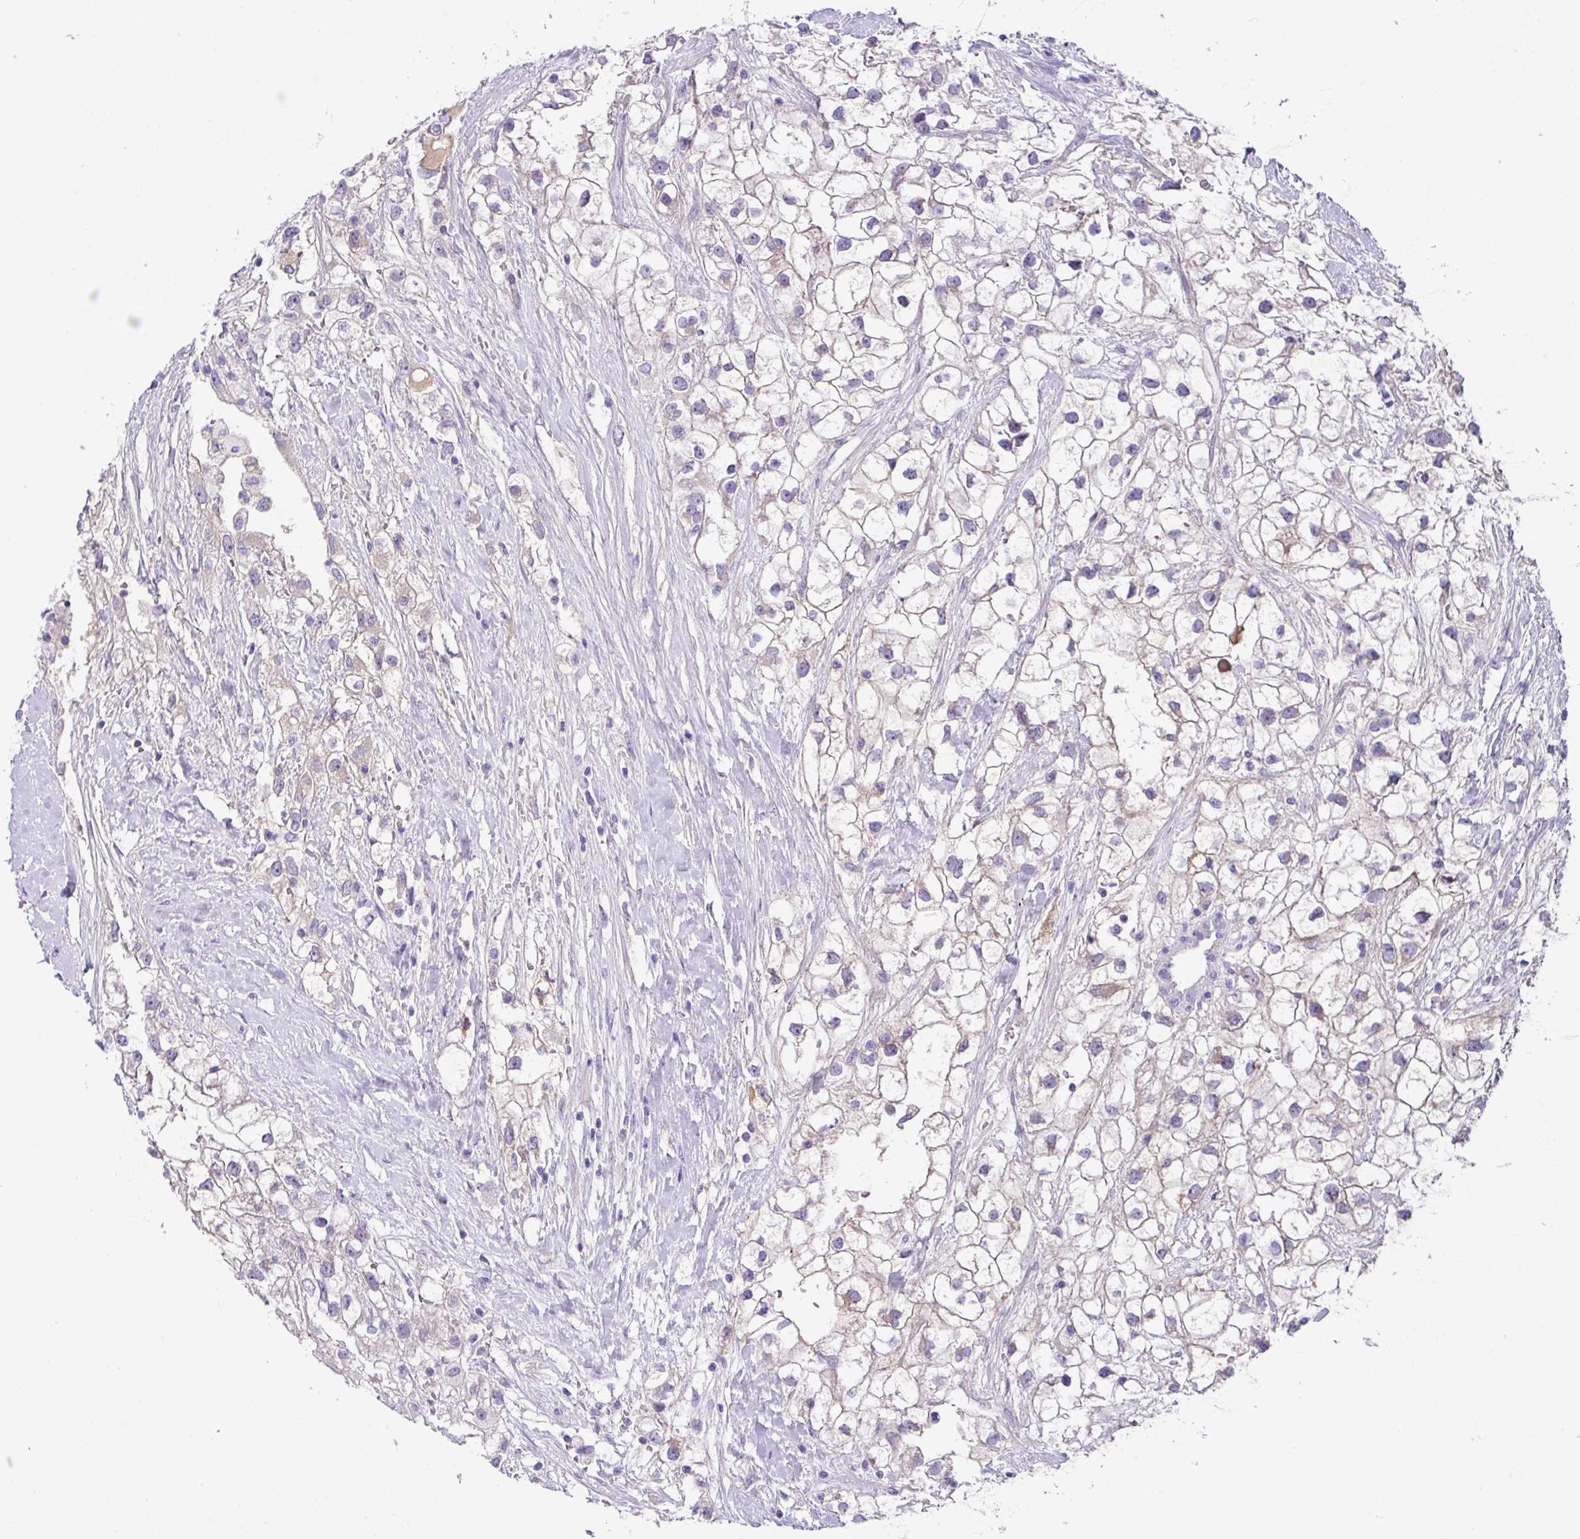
{"staining": {"intensity": "negative", "quantity": "none", "location": "none"}, "tissue": "renal cancer", "cell_type": "Tumor cells", "image_type": "cancer", "snomed": [{"axis": "morphology", "description": "Adenocarcinoma, NOS"}, {"axis": "topography", "description": "Kidney"}], "caption": "Protein analysis of adenocarcinoma (renal) reveals no significant expression in tumor cells.", "gene": "DNAL1", "patient": {"sex": "male", "age": 59}}